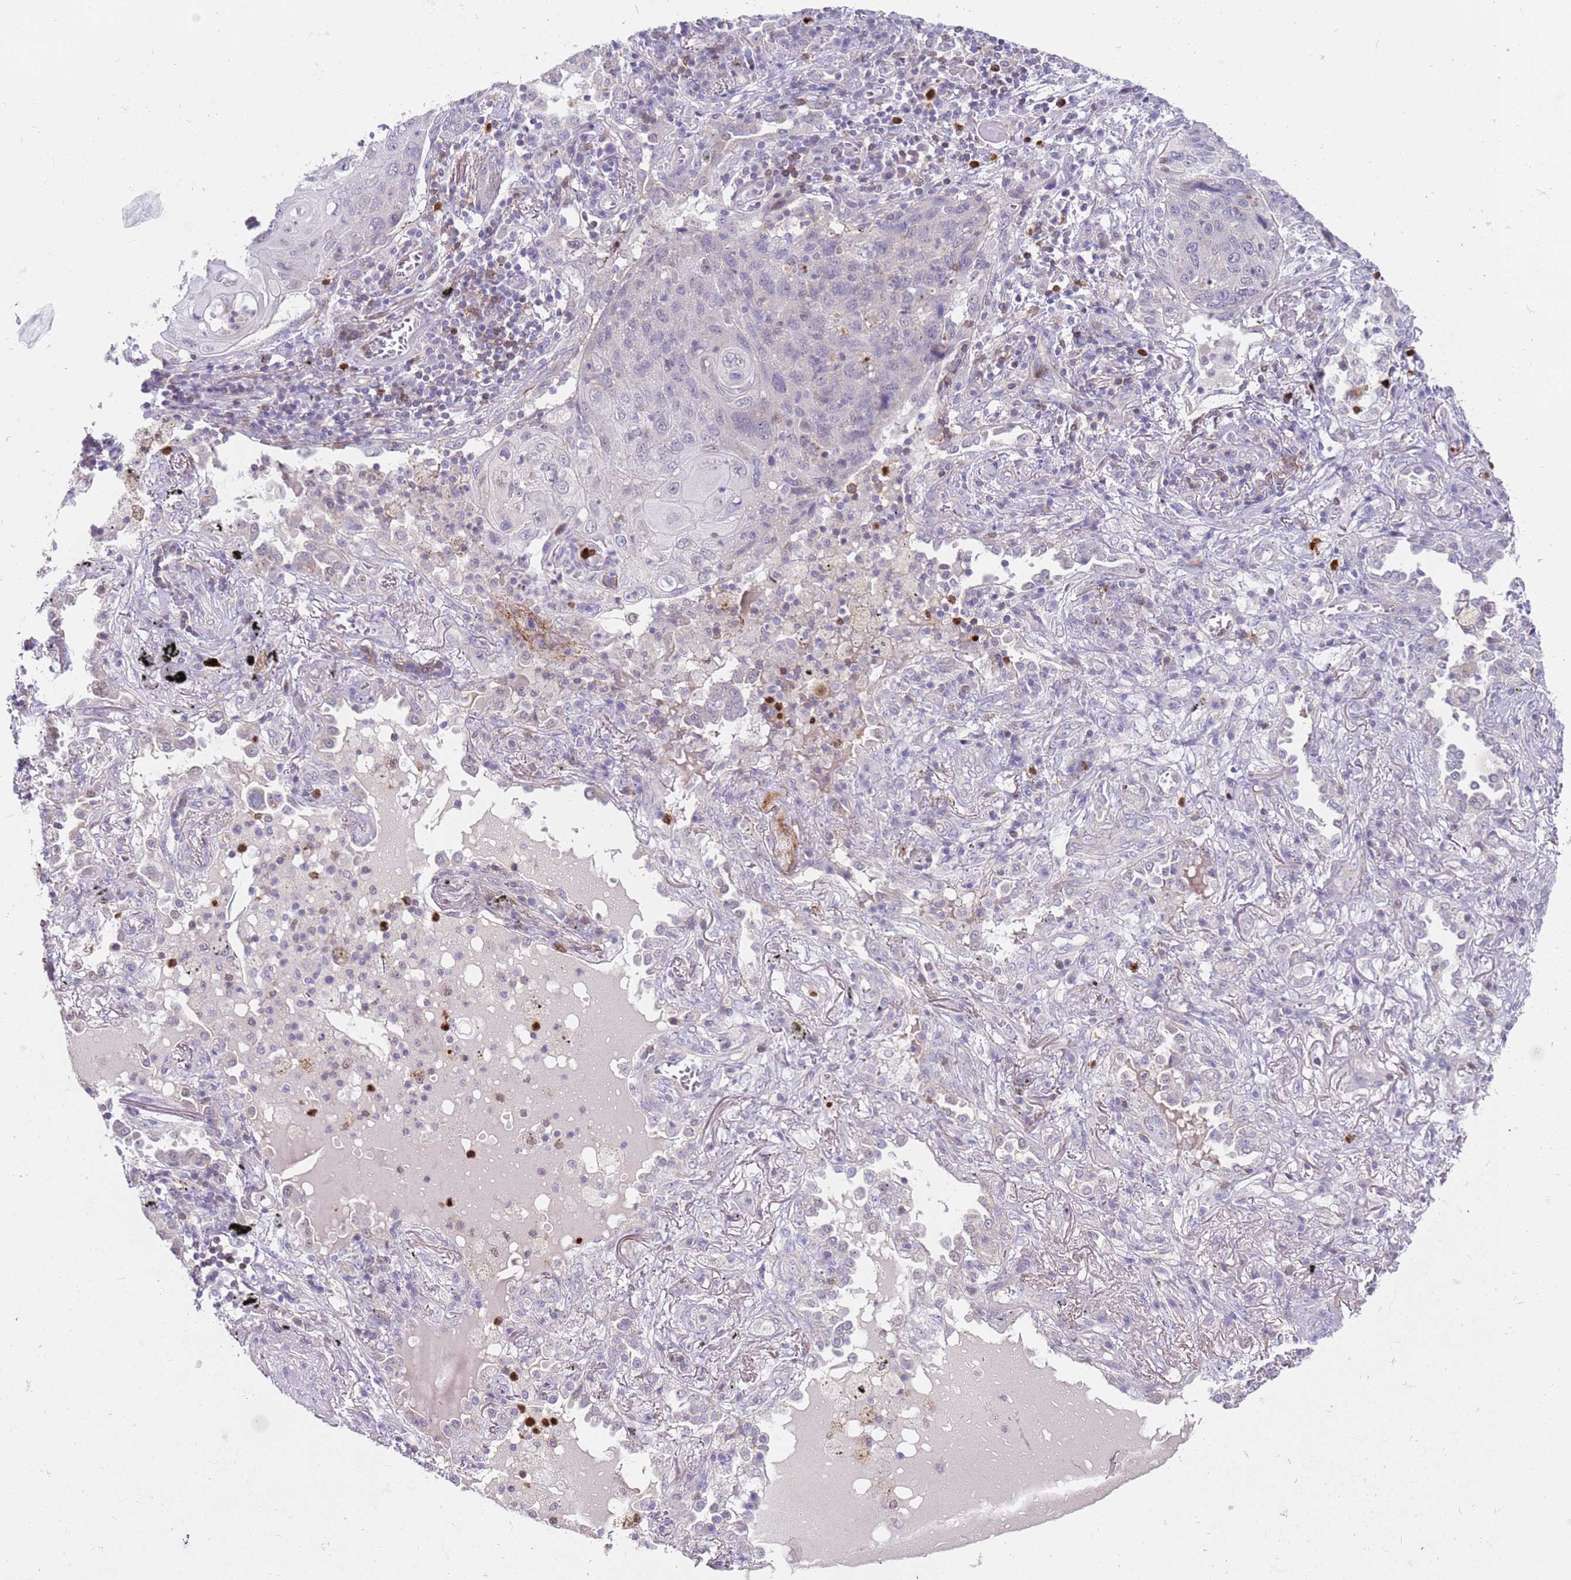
{"staining": {"intensity": "negative", "quantity": "none", "location": "none"}, "tissue": "lung cancer", "cell_type": "Tumor cells", "image_type": "cancer", "snomed": [{"axis": "morphology", "description": "Squamous cell carcinoma, NOS"}, {"axis": "topography", "description": "Lung"}], "caption": "There is no significant staining in tumor cells of lung squamous cell carcinoma.", "gene": "STK25", "patient": {"sex": "female", "age": 63}}